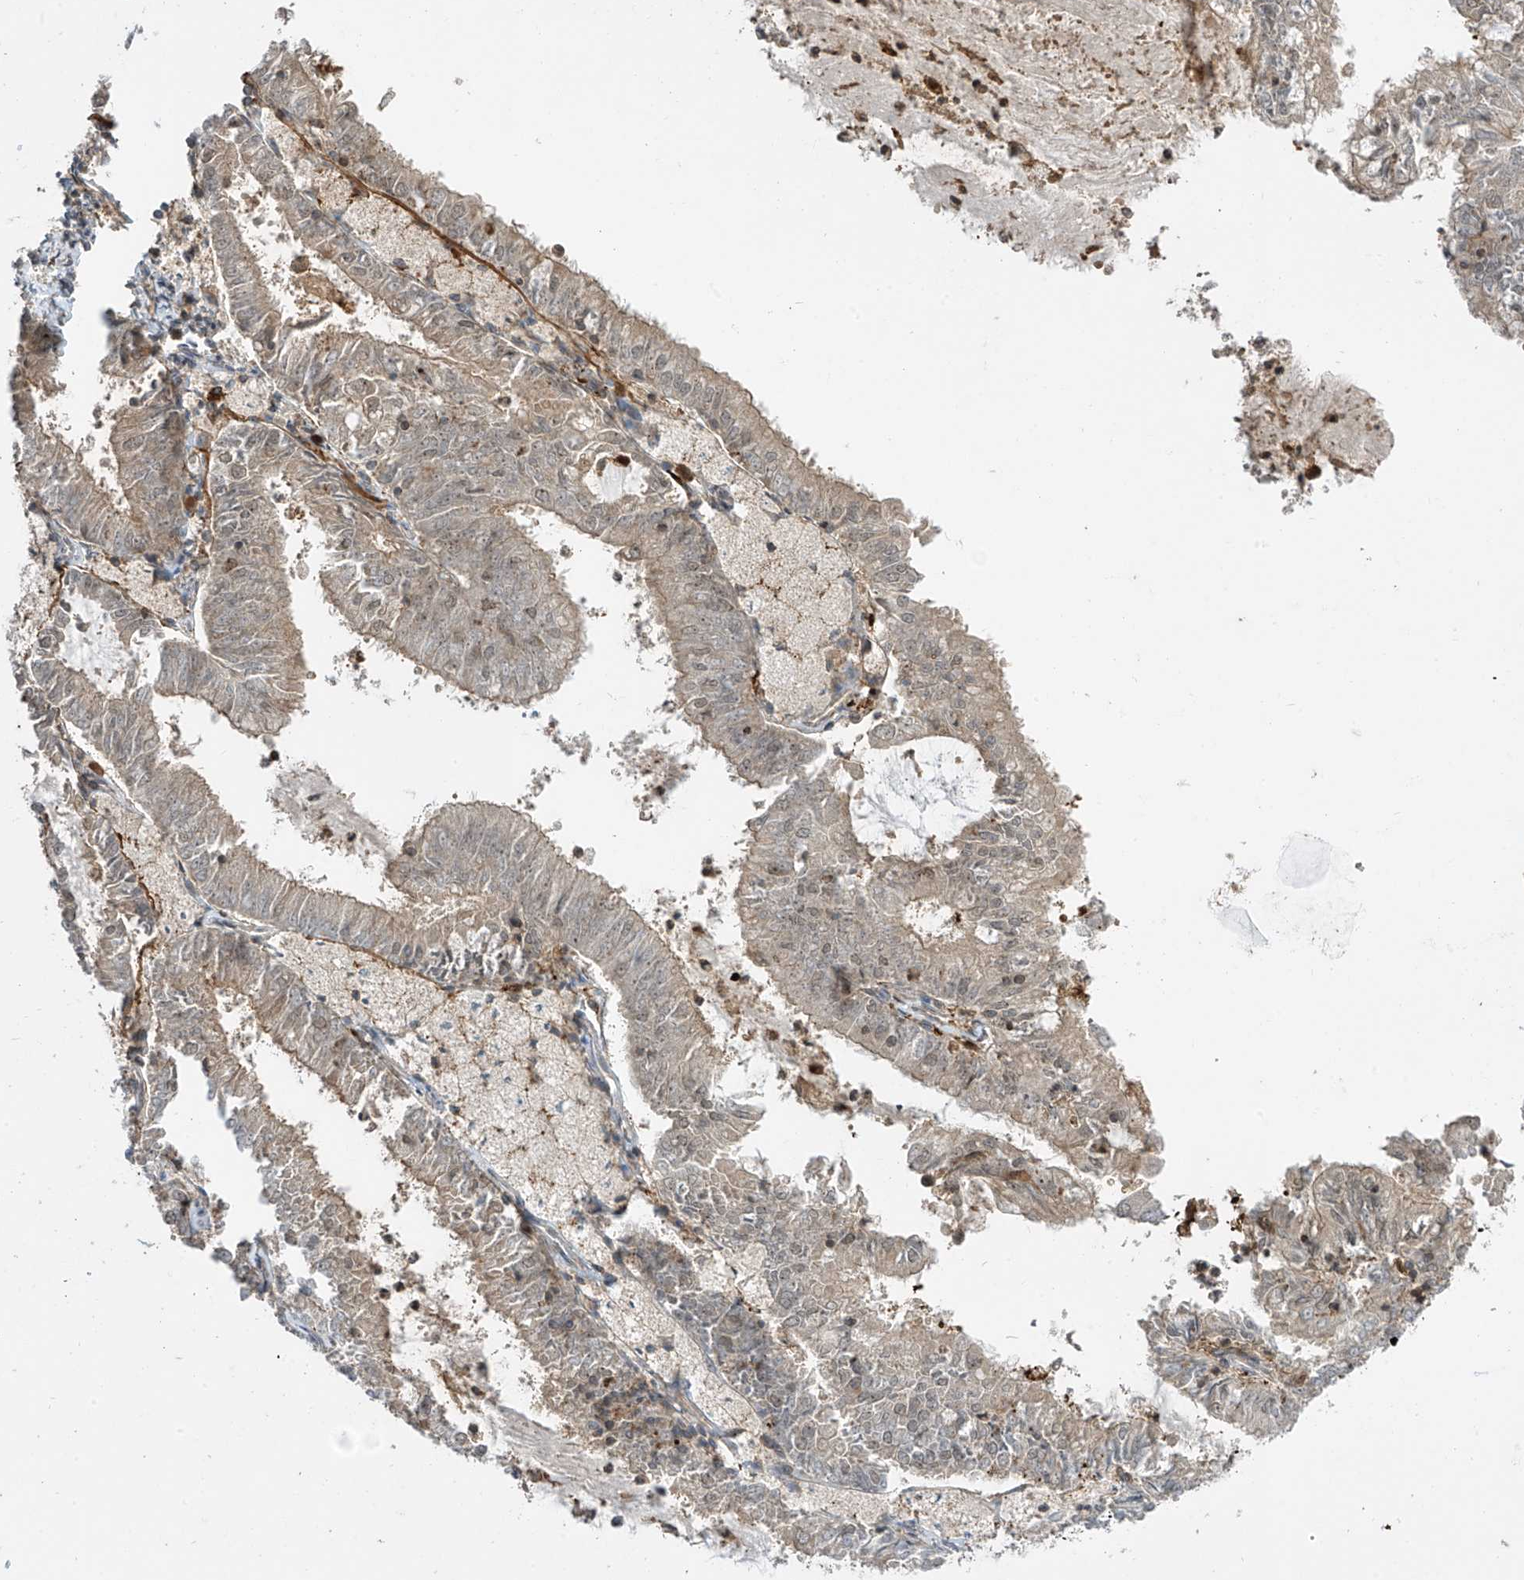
{"staining": {"intensity": "negative", "quantity": "none", "location": "none"}, "tissue": "endometrial cancer", "cell_type": "Tumor cells", "image_type": "cancer", "snomed": [{"axis": "morphology", "description": "Adenocarcinoma, NOS"}, {"axis": "topography", "description": "Endometrium"}], "caption": "A photomicrograph of endometrial adenocarcinoma stained for a protein reveals no brown staining in tumor cells. Nuclei are stained in blue.", "gene": "ATAD2B", "patient": {"sex": "female", "age": 57}}